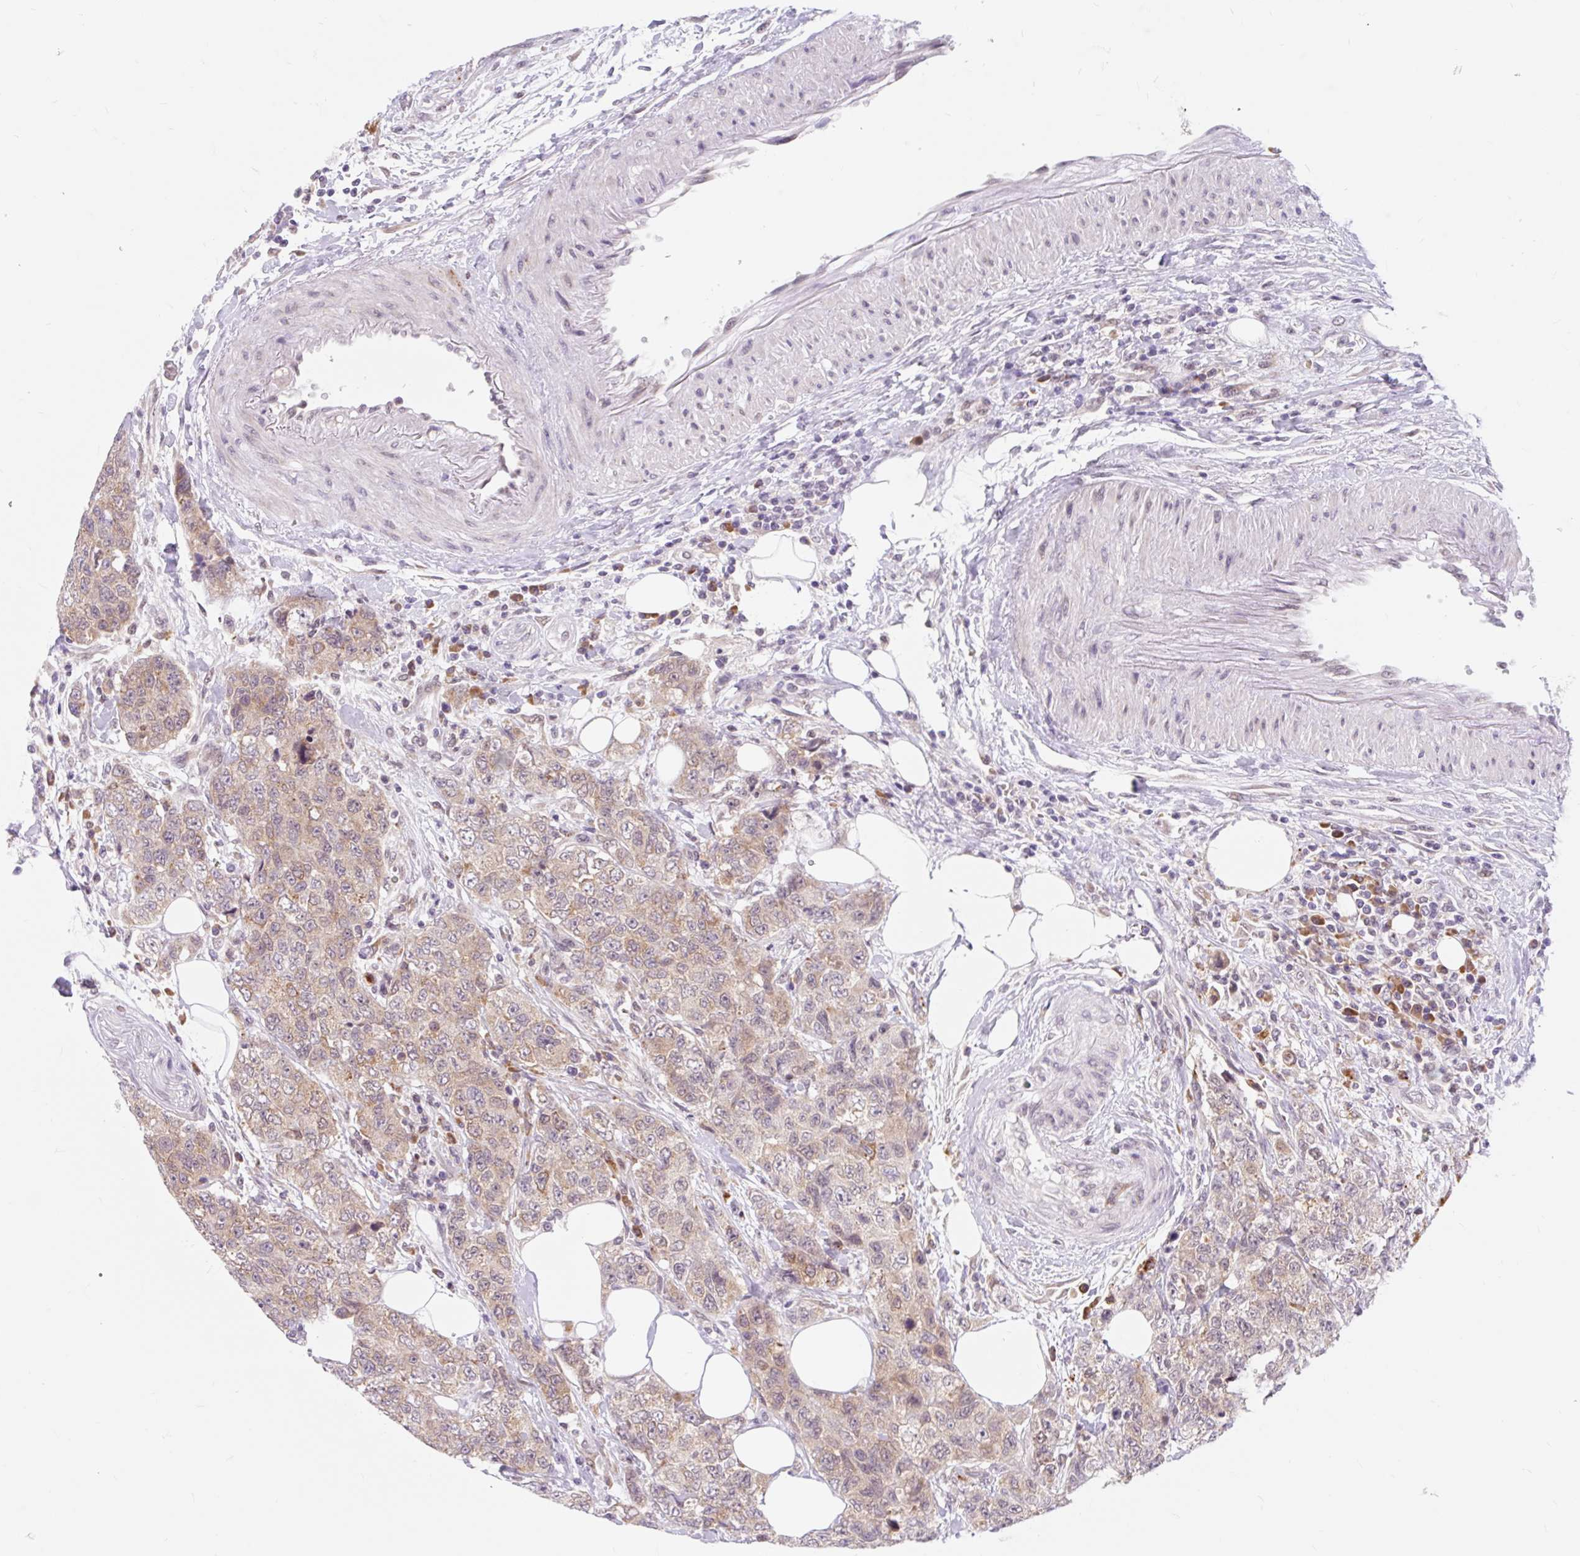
{"staining": {"intensity": "moderate", "quantity": ">75%", "location": "cytoplasmic/membranous"}, "tissue": "urothelial cancer", "cell_type": "Tumor cells", "image_type": "cancer", "snomed": [{"axis": "morphology", "description": "Urothelial carcinoma, High grade"}, {"axis": "topography", "description": "Urinary bladder"}], "caption": "The histopathology image exhibits immunohistochemical staining of high-grade urothelial carcinoma. There is moderate cytoplasmic/membranous positivity is appreciated in about >75% of tumor cells.", "gene": "SRSF10", "patient": {"sex": "female", "age": 78}}